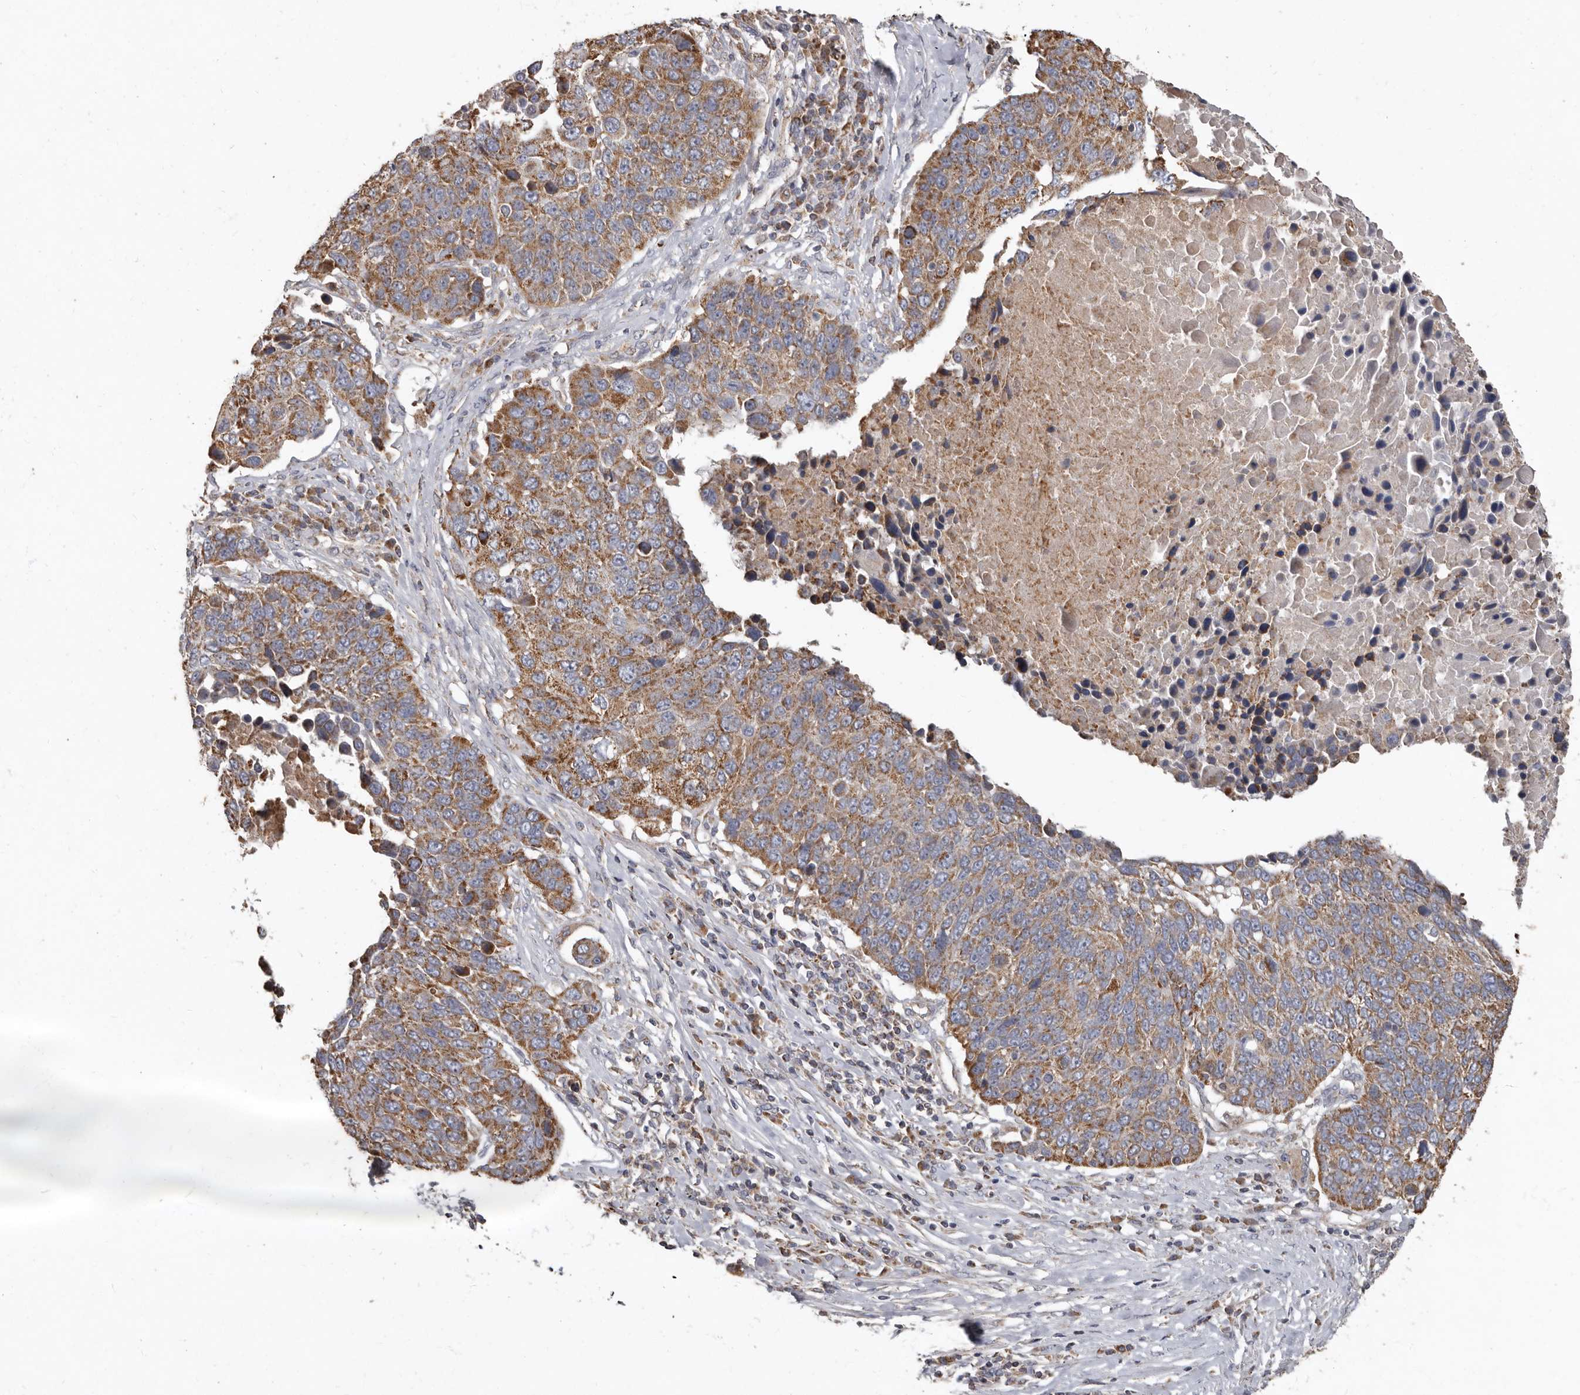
{"staining": {"intensity": "moderate", "quantity": ">75%", "location": "cytoplasmic/membranous"}, "tissue": "lung cancer", "cell_type": "Tumor cells", "image_type": "cancer", "snomed": [{"axis": "morphology", "description": "Squamous cell carcinoma, NOS"}, {"axis": "topography", "description": "Lung"}], "caption": "Immunohistochemical staining of human lung squamous cell carcinoma exhibits medium levels of moderate cytoplasmic/membranous protein expression in approximately >75% of tumor cells.", "gene": "KIF26B", "patient": {"sex": "male", "age": 66}}